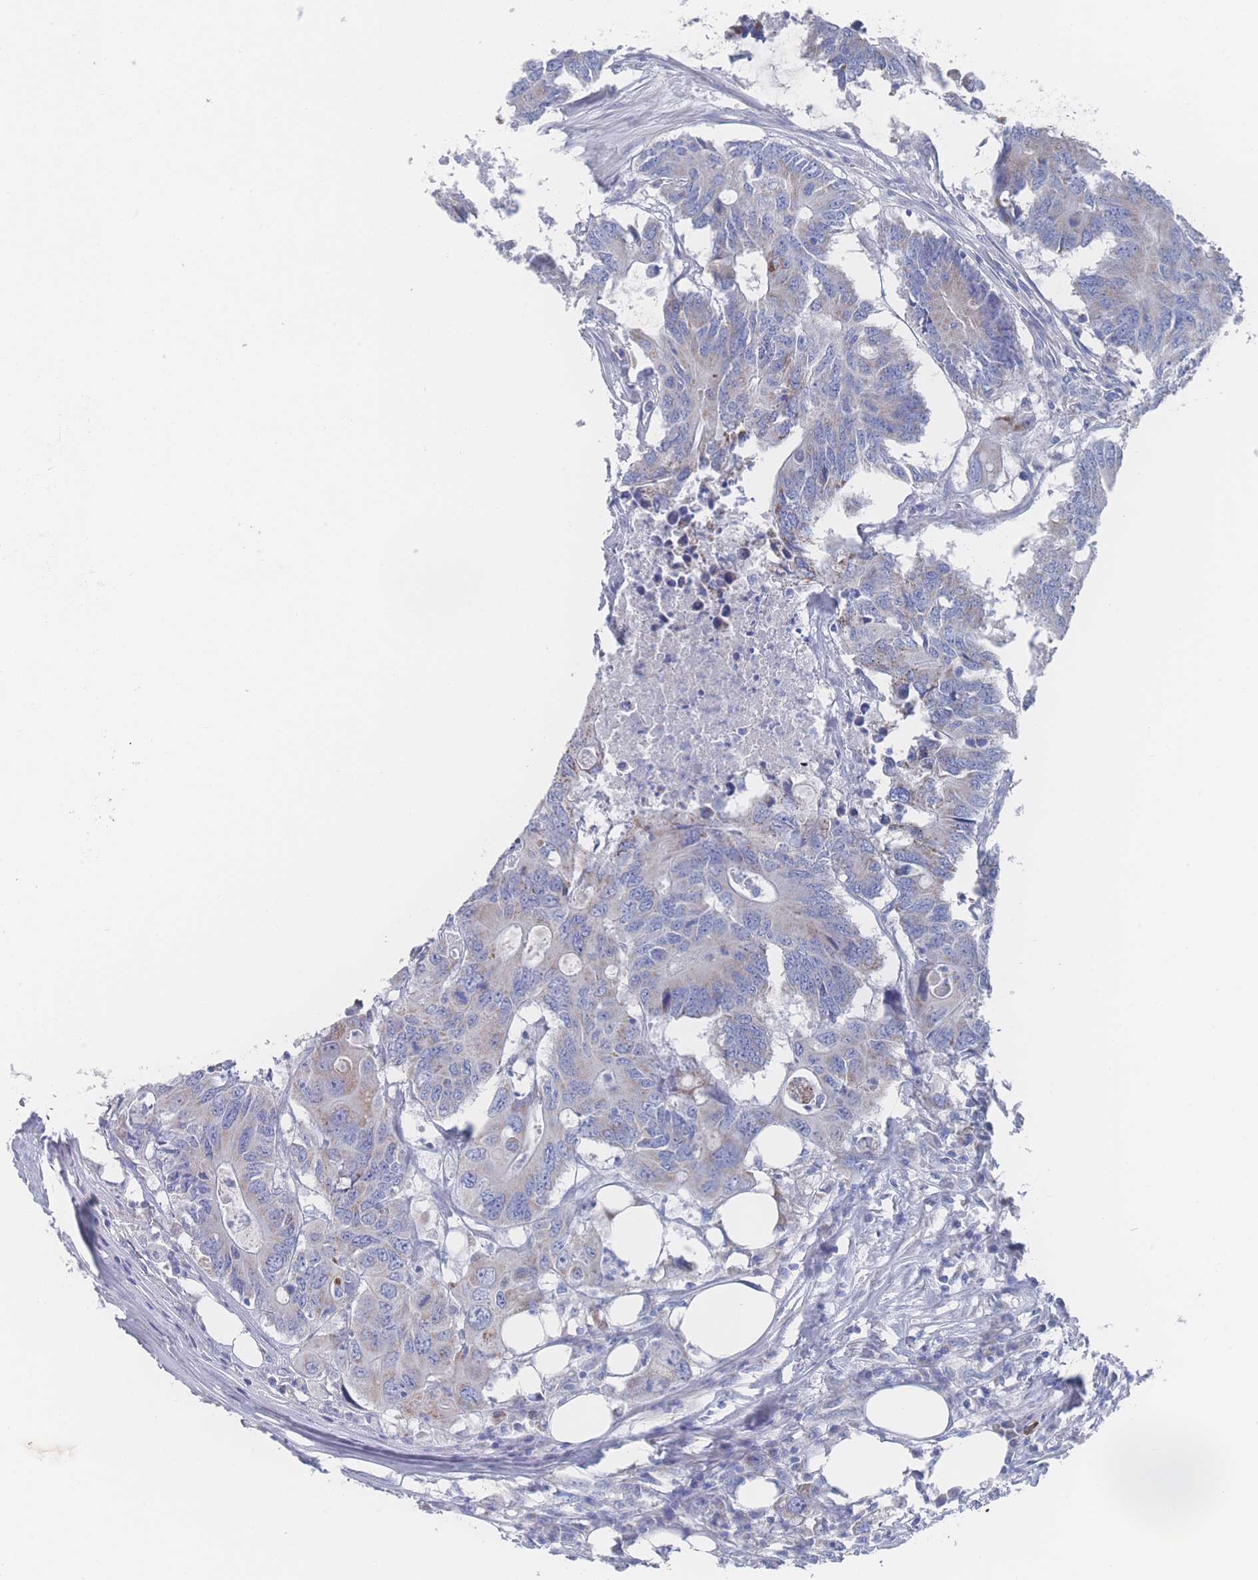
{"staining": {"intensity": "moderate", "quantity": "<25%", "location": "cytoplasmic/membranous"}, "tissue": "colorectal cancer", "cell_type": "Tumor cells", "image_type": "cancer", "snomed": [{"axis": "morphology", "description": "Adenocarcinoma, NOS"}, {"axis": "topography", "description": "Colon"}], "caption": "This is a photomicrograph of immunohistochemistry staining of colorectal cancer (adenocarcinoma), which shows moderate positivity in the cytoplasmic/membranous of tumor cells.", "gene": "SNPH", "patient": {"sex": "male", "age": 71}}